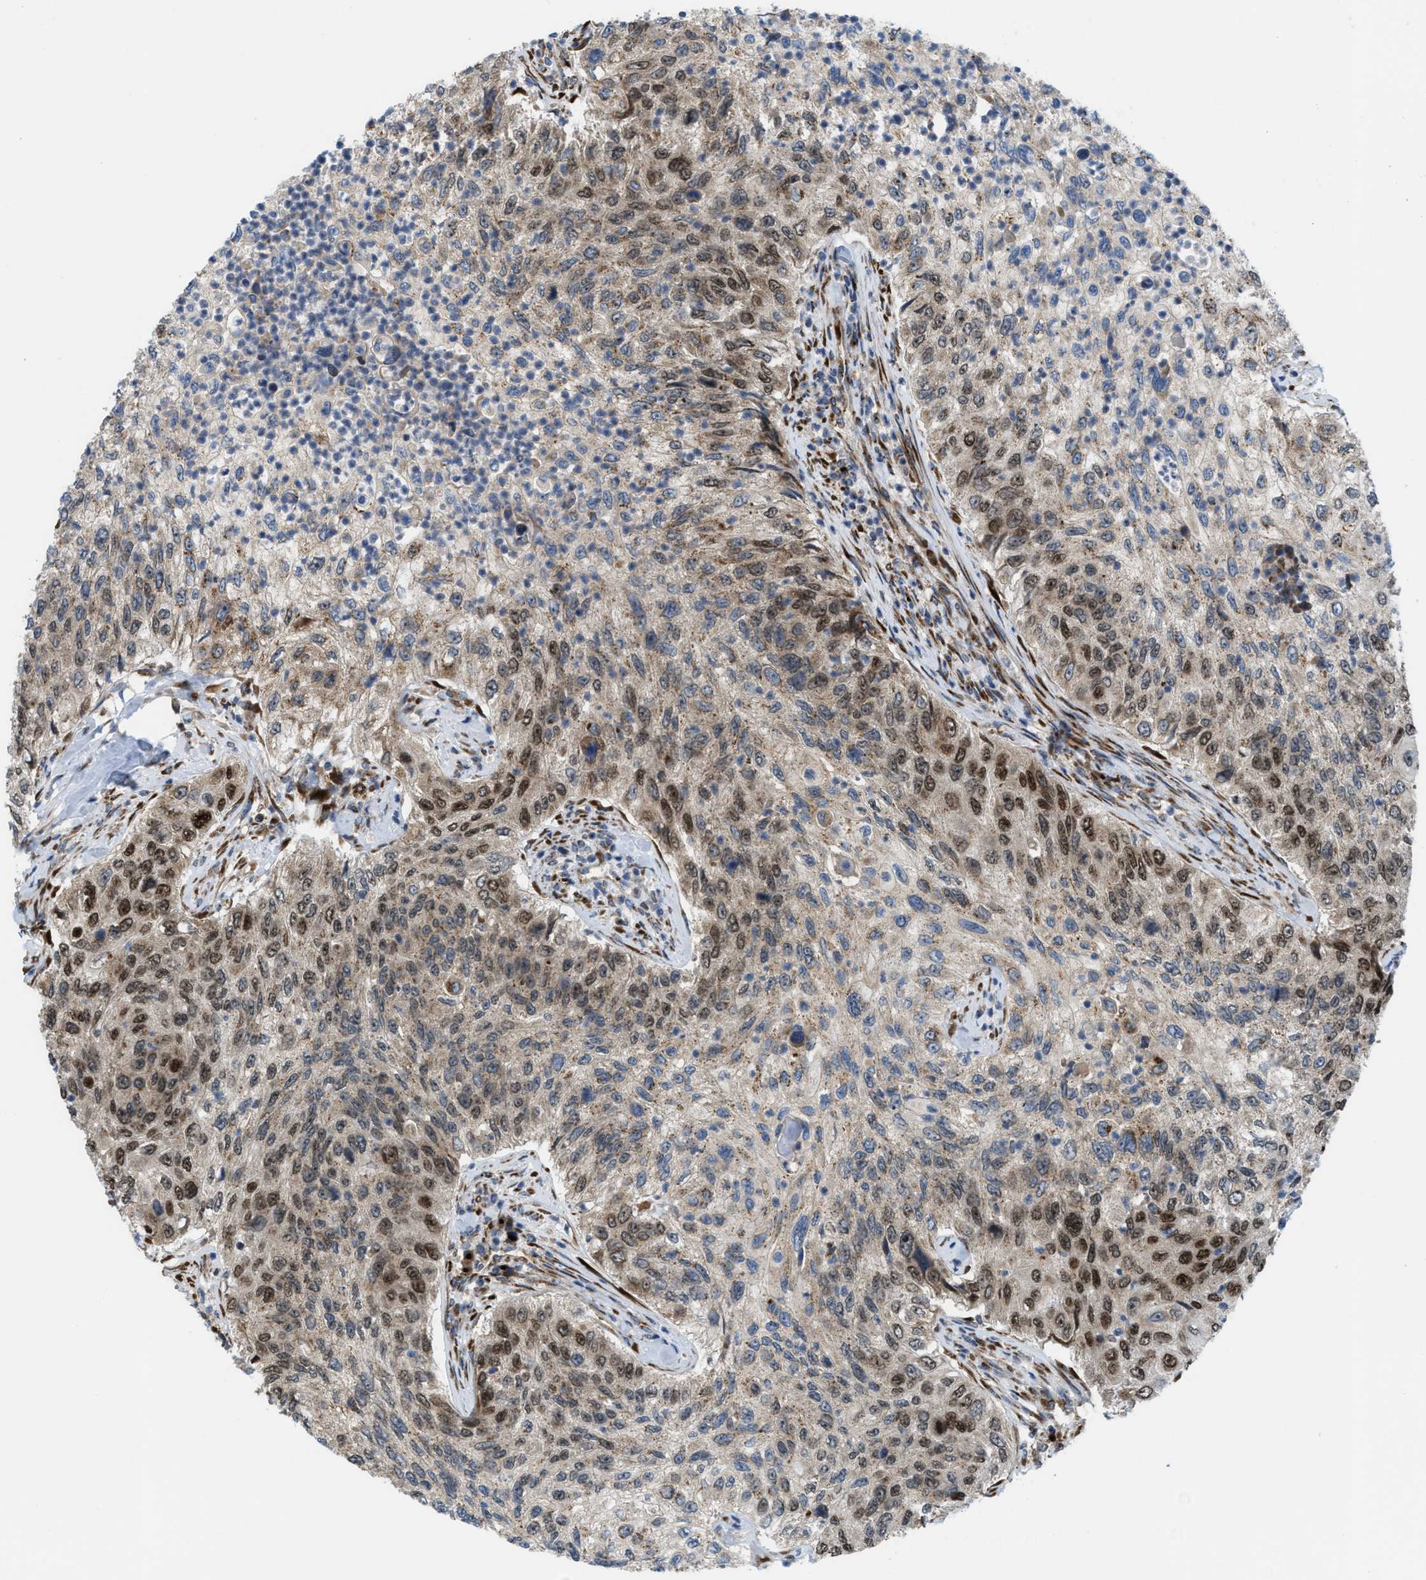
{"staining": {"intensity": "moderate", "quantity": ">75%", "location": "nuclear"}, "tissue": "urothelial cancer", "cell_type": "Tumor cells", "image_type": "cancer", "snomed": [{"axis": "morphology", "description": "Urothelial carcinoma, High grade"}, {"axis": "topography", "description": "Urinary bladder"}], "caption": "The histopathology image demonstrates a brown stain indicating the presence of a protein in the nuclear of tumor cells in urothelial carcinoma (high-grade). The protein is stained brown, and the nuclei are stained in blue (DAB (3,3'-diaminobenzidine) IHC with brightfield microscopy, high magnification).", "gene": "SLC38A10", "patient": {"sex": "female", "age": 60}}